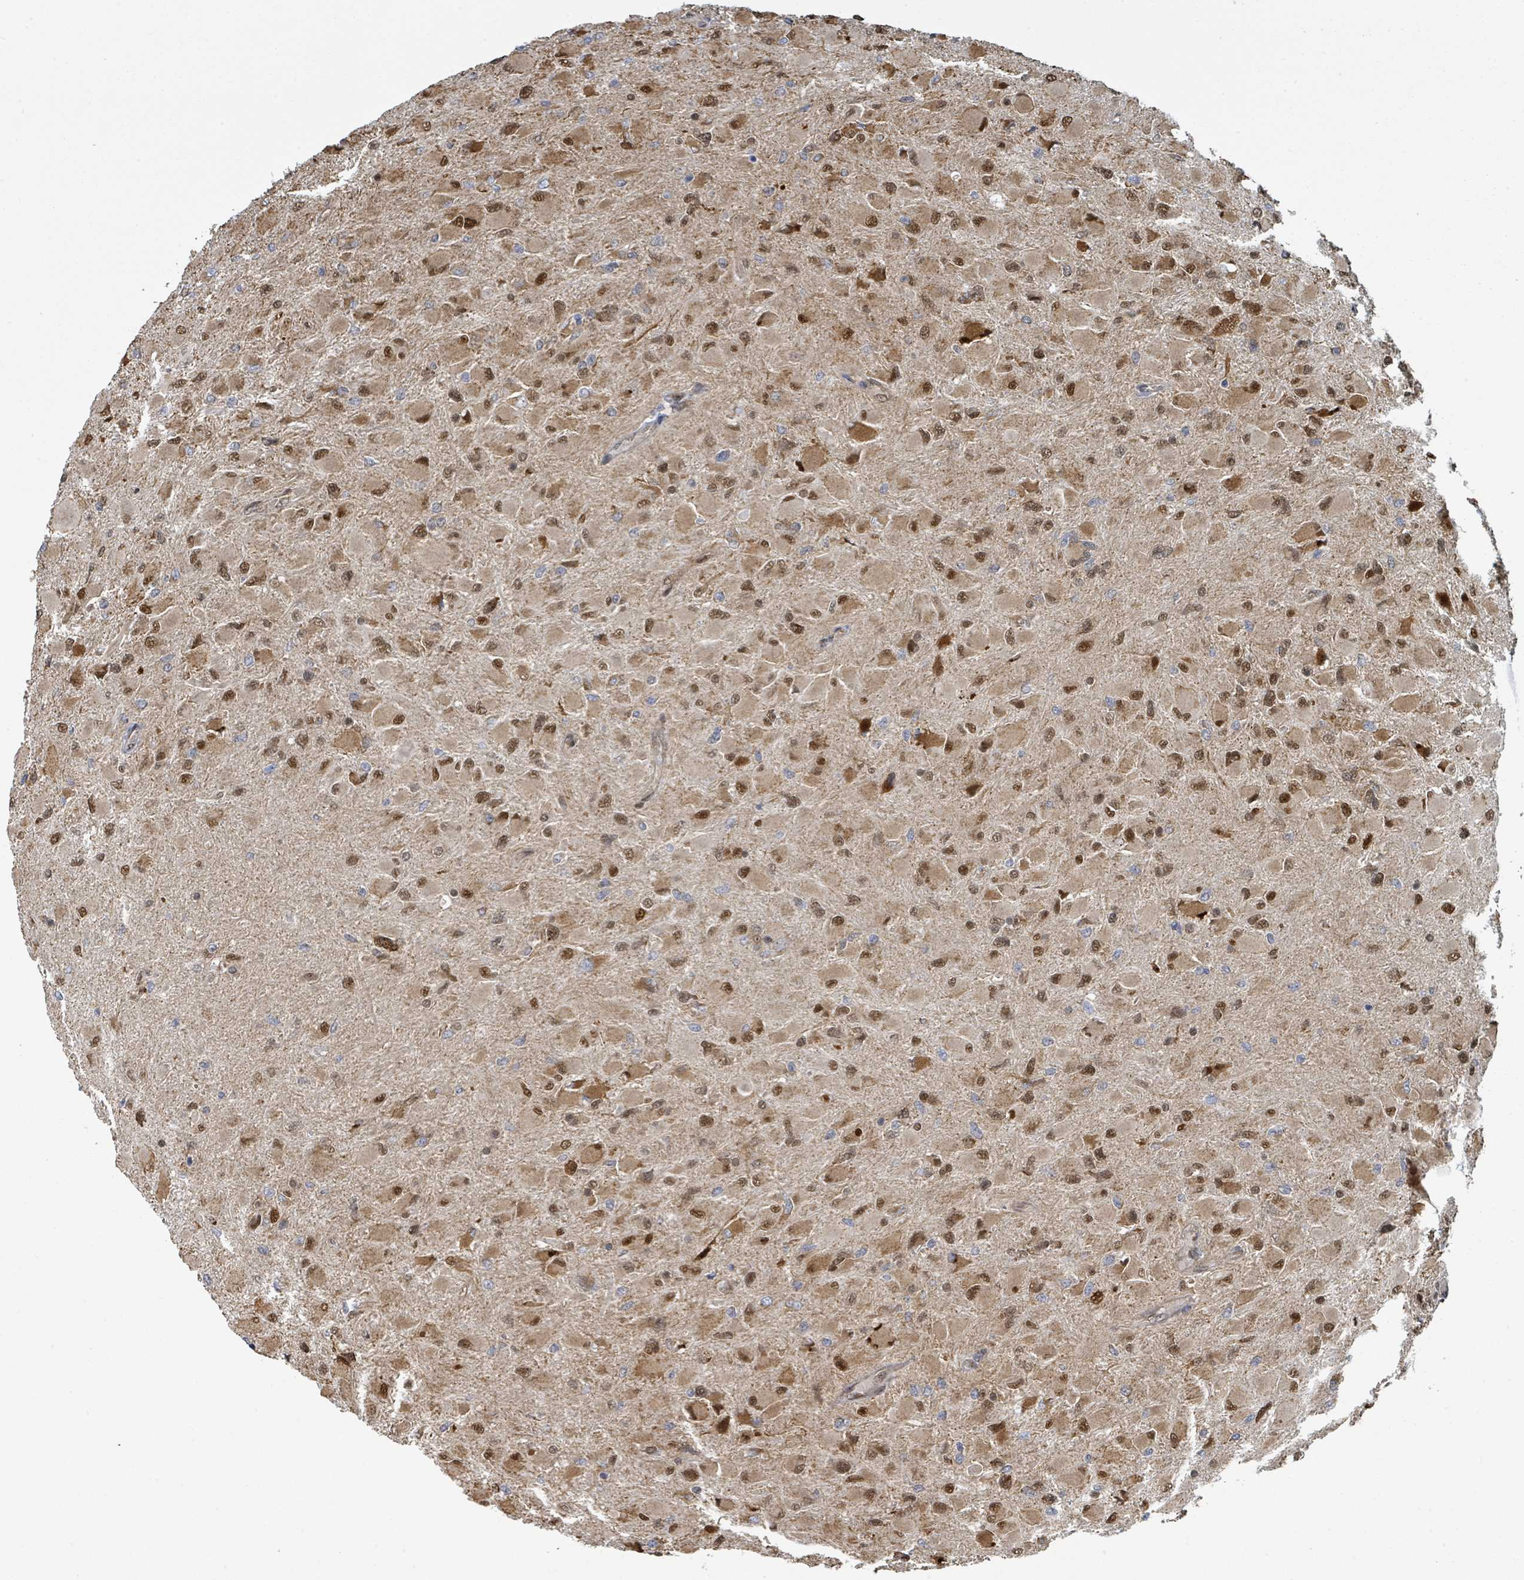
{"staining": {"intensity": "strong", "quantity": ">75%", "location": "cytoplasmic/membranous,nuclear"}, "tissue": "glioma", "cell_type": "Tumor cells", "image_type": "cancer", "snomed": [{"axis": "morphology", "description": "Glioma, malignant, High grade"}, {"axis": "topography", "description": "Cerebral cortex"}], "caption": "Immunohistochemistry micrograph of neoplastic tissue: high-grade glioma (malignant) stained using immunohistochemistry (IHC) demonstrates high levels of strong protein expression localized specifically in the cytoplasmic/membranous and nuclear of tumor cells, appearing as a cytoplasmic/membranous and nuclear brown color.", "gene": "PSMB7", "patient": {"sex": "female", "age": 36}}